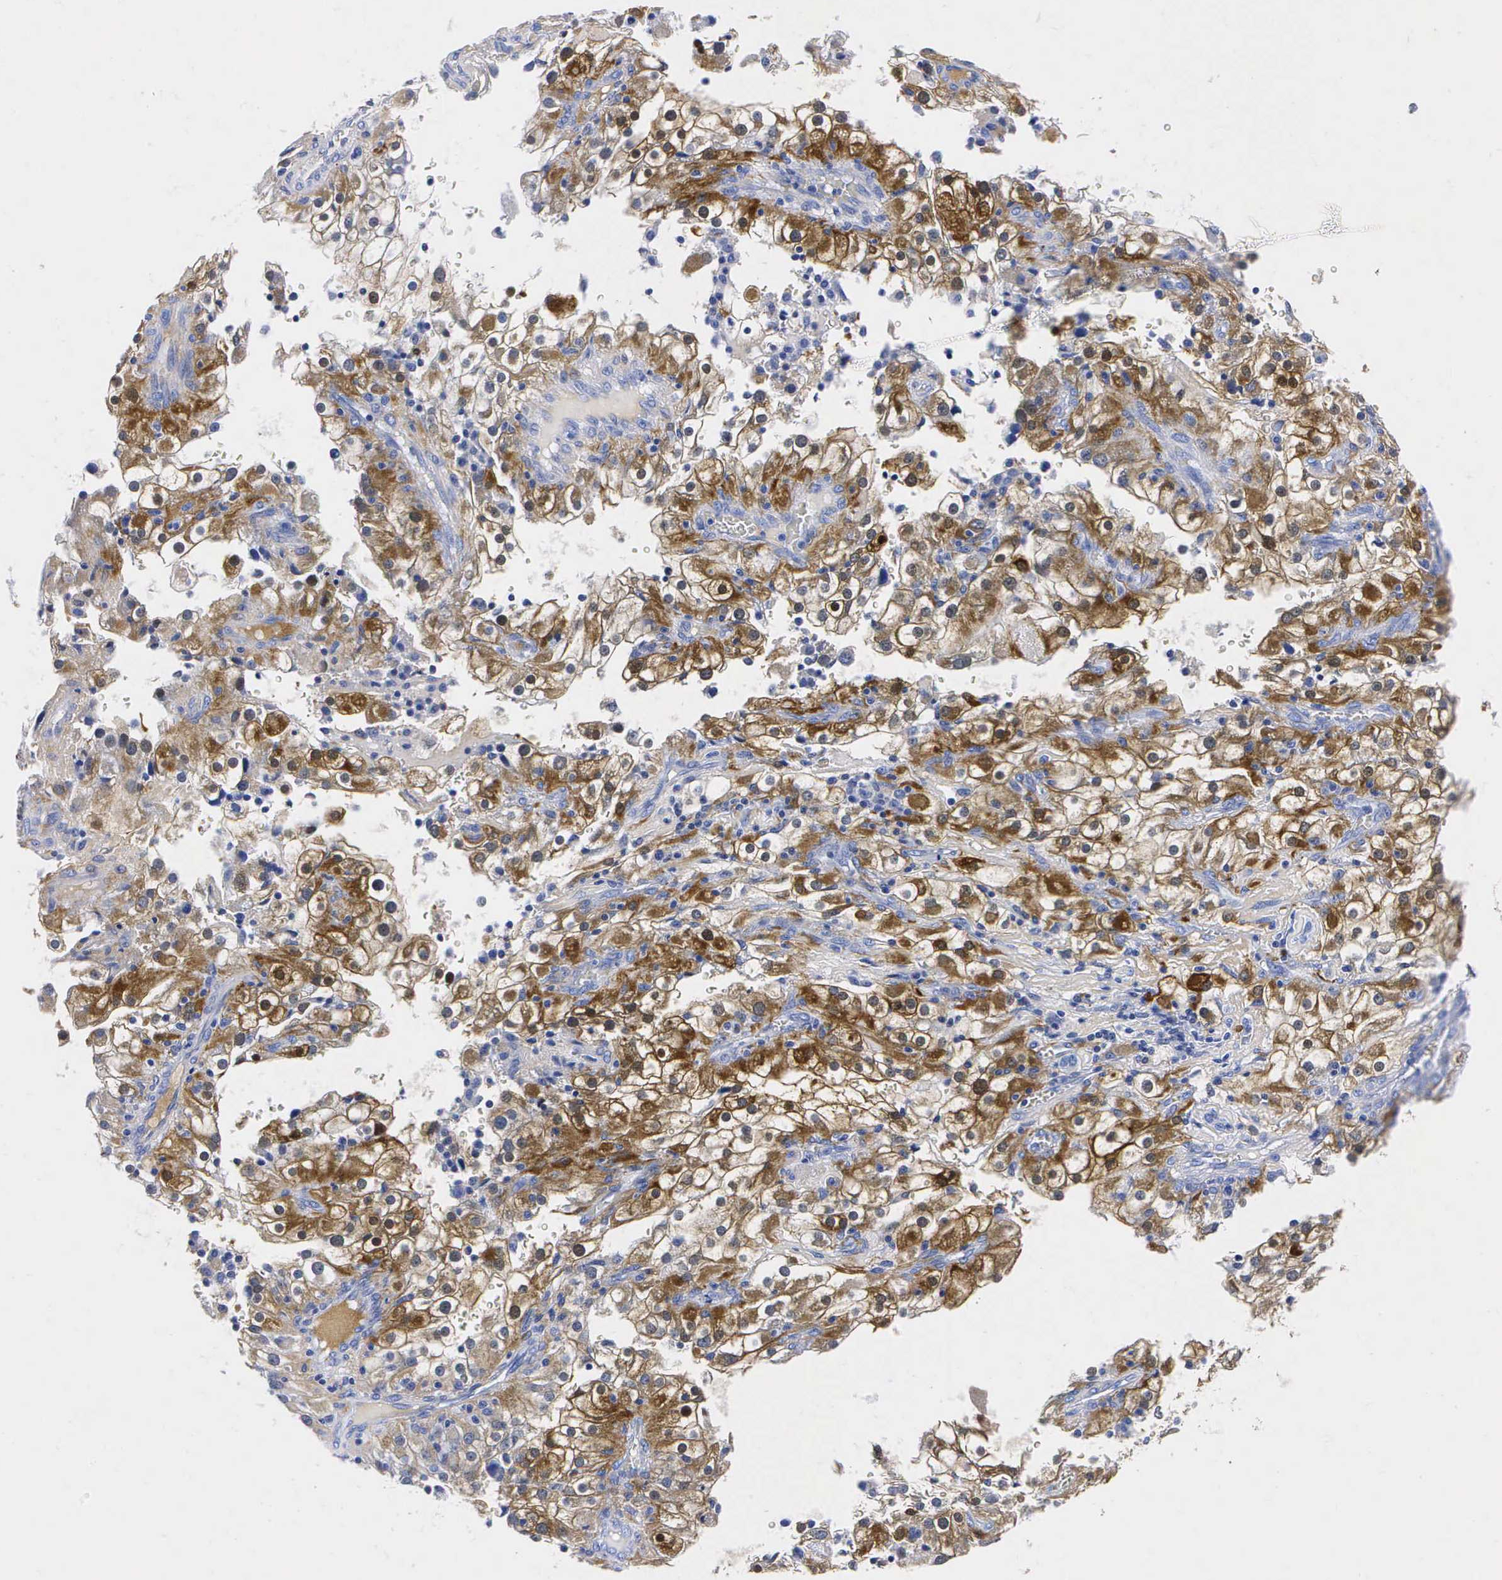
{"staining": {"intensity": "strong", "quantity": ">75%", "location": "cytoplasmic/membranous"}, "tissue": "renal cancer", "cell_type": "Tumor cells", "image_type": "cancer", "snomed": [{"axis": "morphology", "description": "Adenocarcinoma, NOS"}, {"axis": "topography", "description": "Kidney"}], "caption": "IHC histopathology image of human renal cancer stained for a protein (brown), which exhibits high levels of strong cytoplasmic/membranous staining in about >75% of tumor cells.", "gene": "ENO2", "patient": {"sex": "female", "age": 52}}